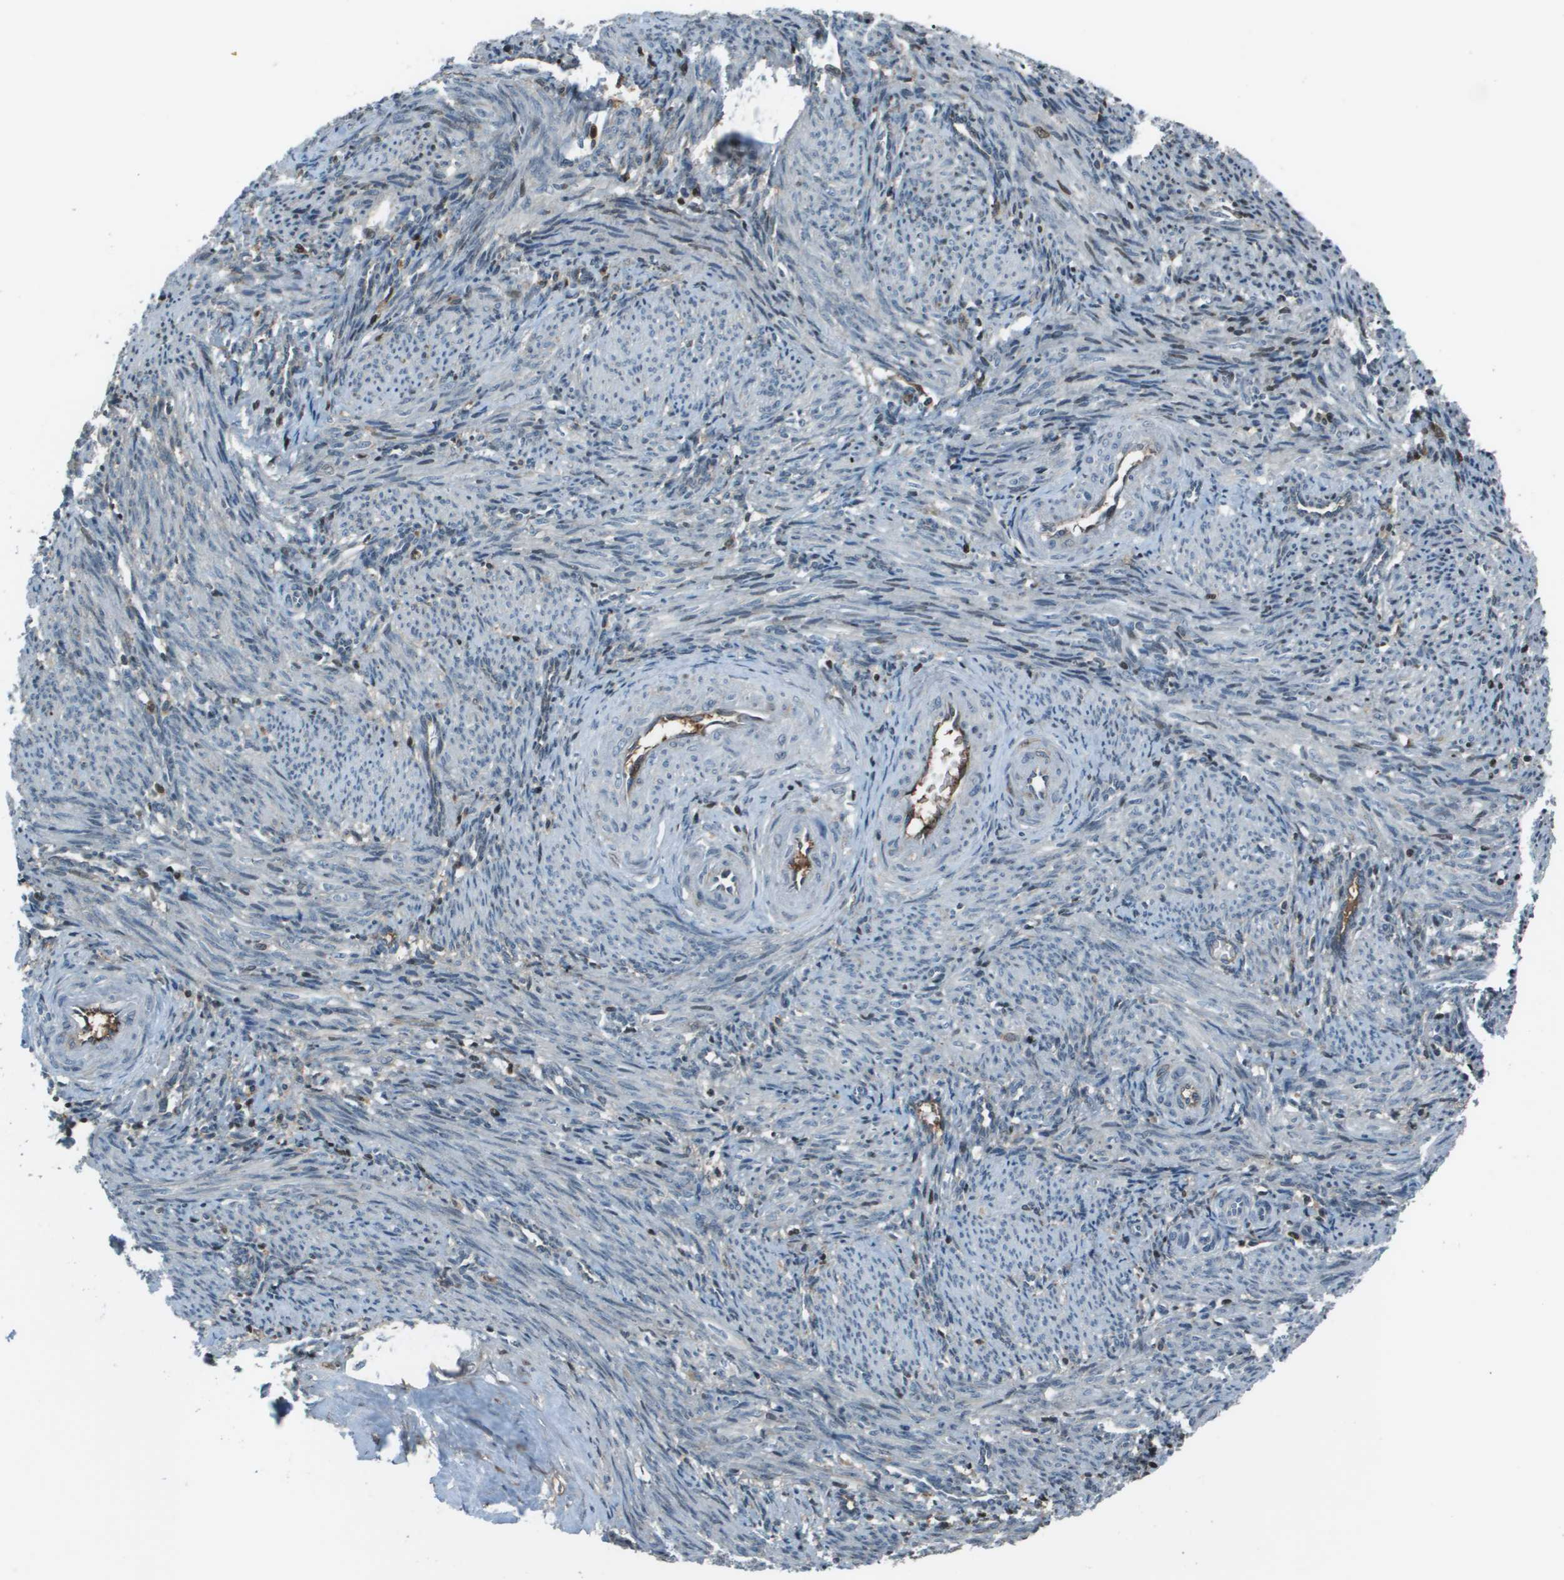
{"staining": {"intensity": "negative", "quantity": "none", "location": "none"}, "tissue": "smooth muscle", "cell_type": "Smooth muscle cells", "image_type": "normal", "snomed": [{"axis": "morphology", "description": "Normal tissue, NOS"}, {"axis": "topography", "description": "Endometrium"}], "caption": "Immunohistochemical staining of benign human smooth muscle shows no significant staining in smooth muscle cells.", "gene": "CXCL12", "patient": {"sex": "female", "age": 33}}